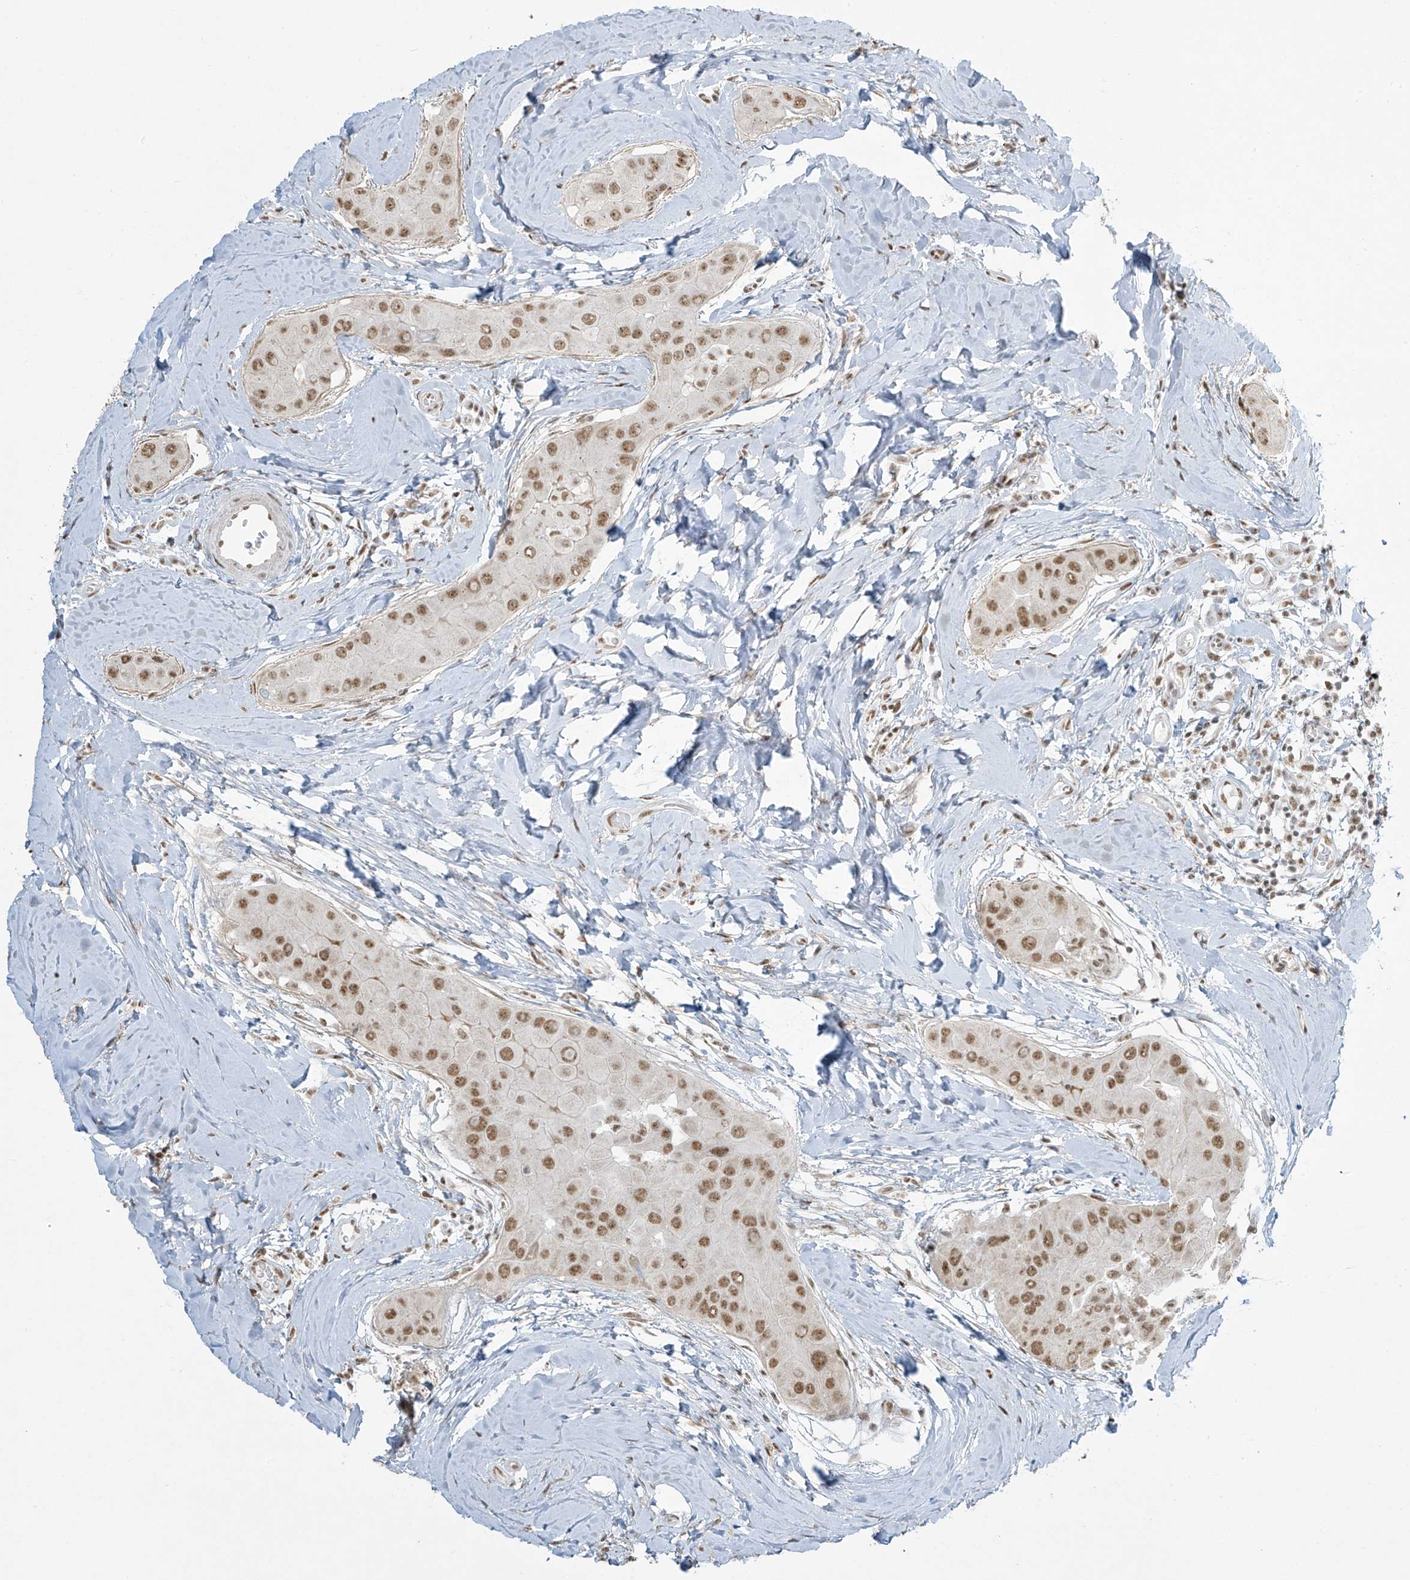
{"staining": {"intensity": "moderate", "quantity": ">75%", "location": "nuclear"}, "tissue": "thyroid cancer", "cell_type": "Tumor cells", "image_type": "cancer", "snomed": [{"axis": "morphology", "description": "Papillary adenocarcinoma, NOS"}, {"axis": "topography", "description": "Thyroid gland"}], "caption": "This is a histology image of IHC staining of papillary adenocarcinoma (thyroid), which shows moderate staining in the nuclear of tumor cells.", "gene": "MS4A6A", "patient": {"sex": "male", "age": 33}}